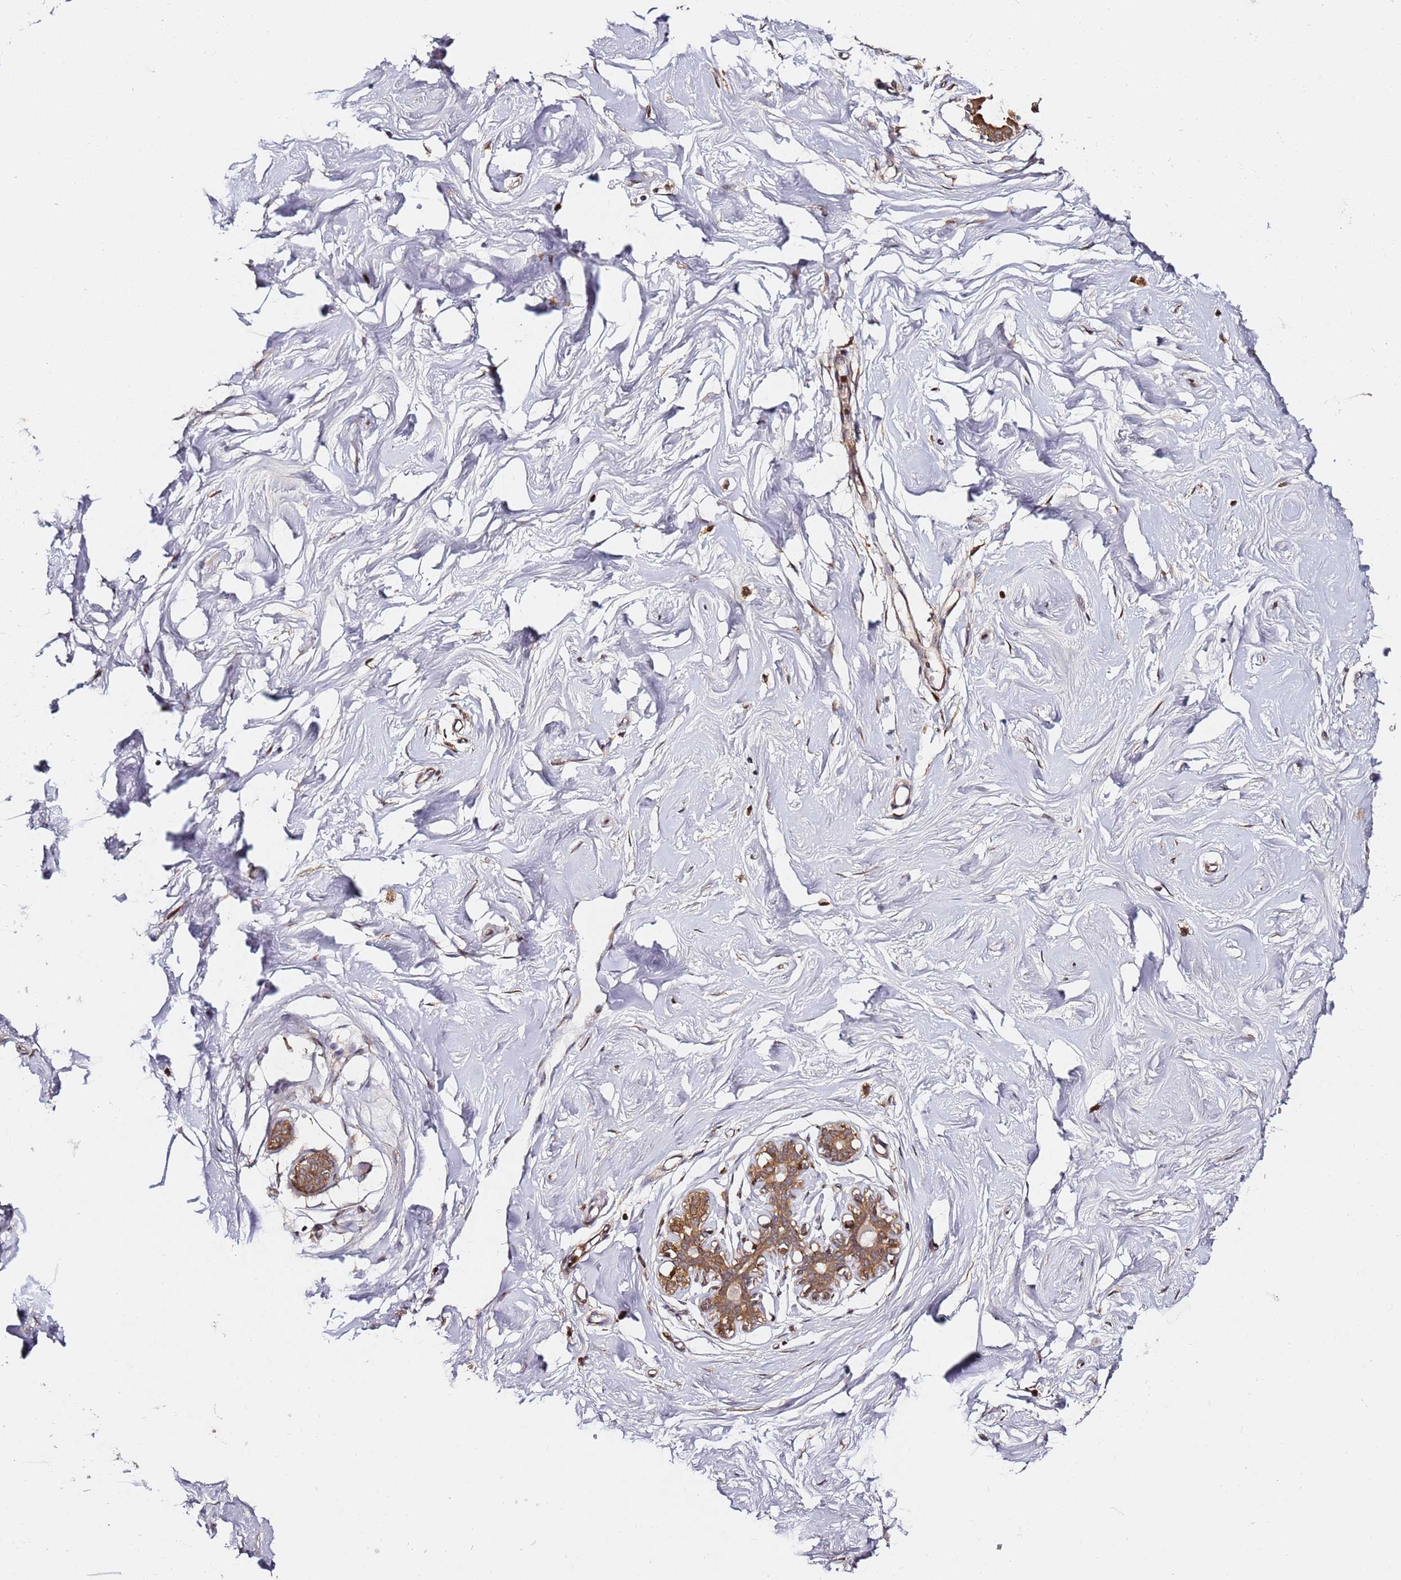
{"staining": {"intensity": "moderate", "quantity": ">75%", "location": "cytoplasmic/membranous"}, "tissue": "breast", "cell_type": "Adipocytes", "image_type": "normal", "snomed": [{"axis": "morphology", "description": "Normal tissue, NOS"}, {"axis": "morphology", "description": "Adenoma, NOS"}, {"axis": "topography", "description": "Breast"}], "caption": "The immunohistochemical stain labels moderate cytoplasmic/membranous positivity in adipocytes of benign breast.", "gene": "PRKAB2", "patient": {"sex": "female", "age": 23}}